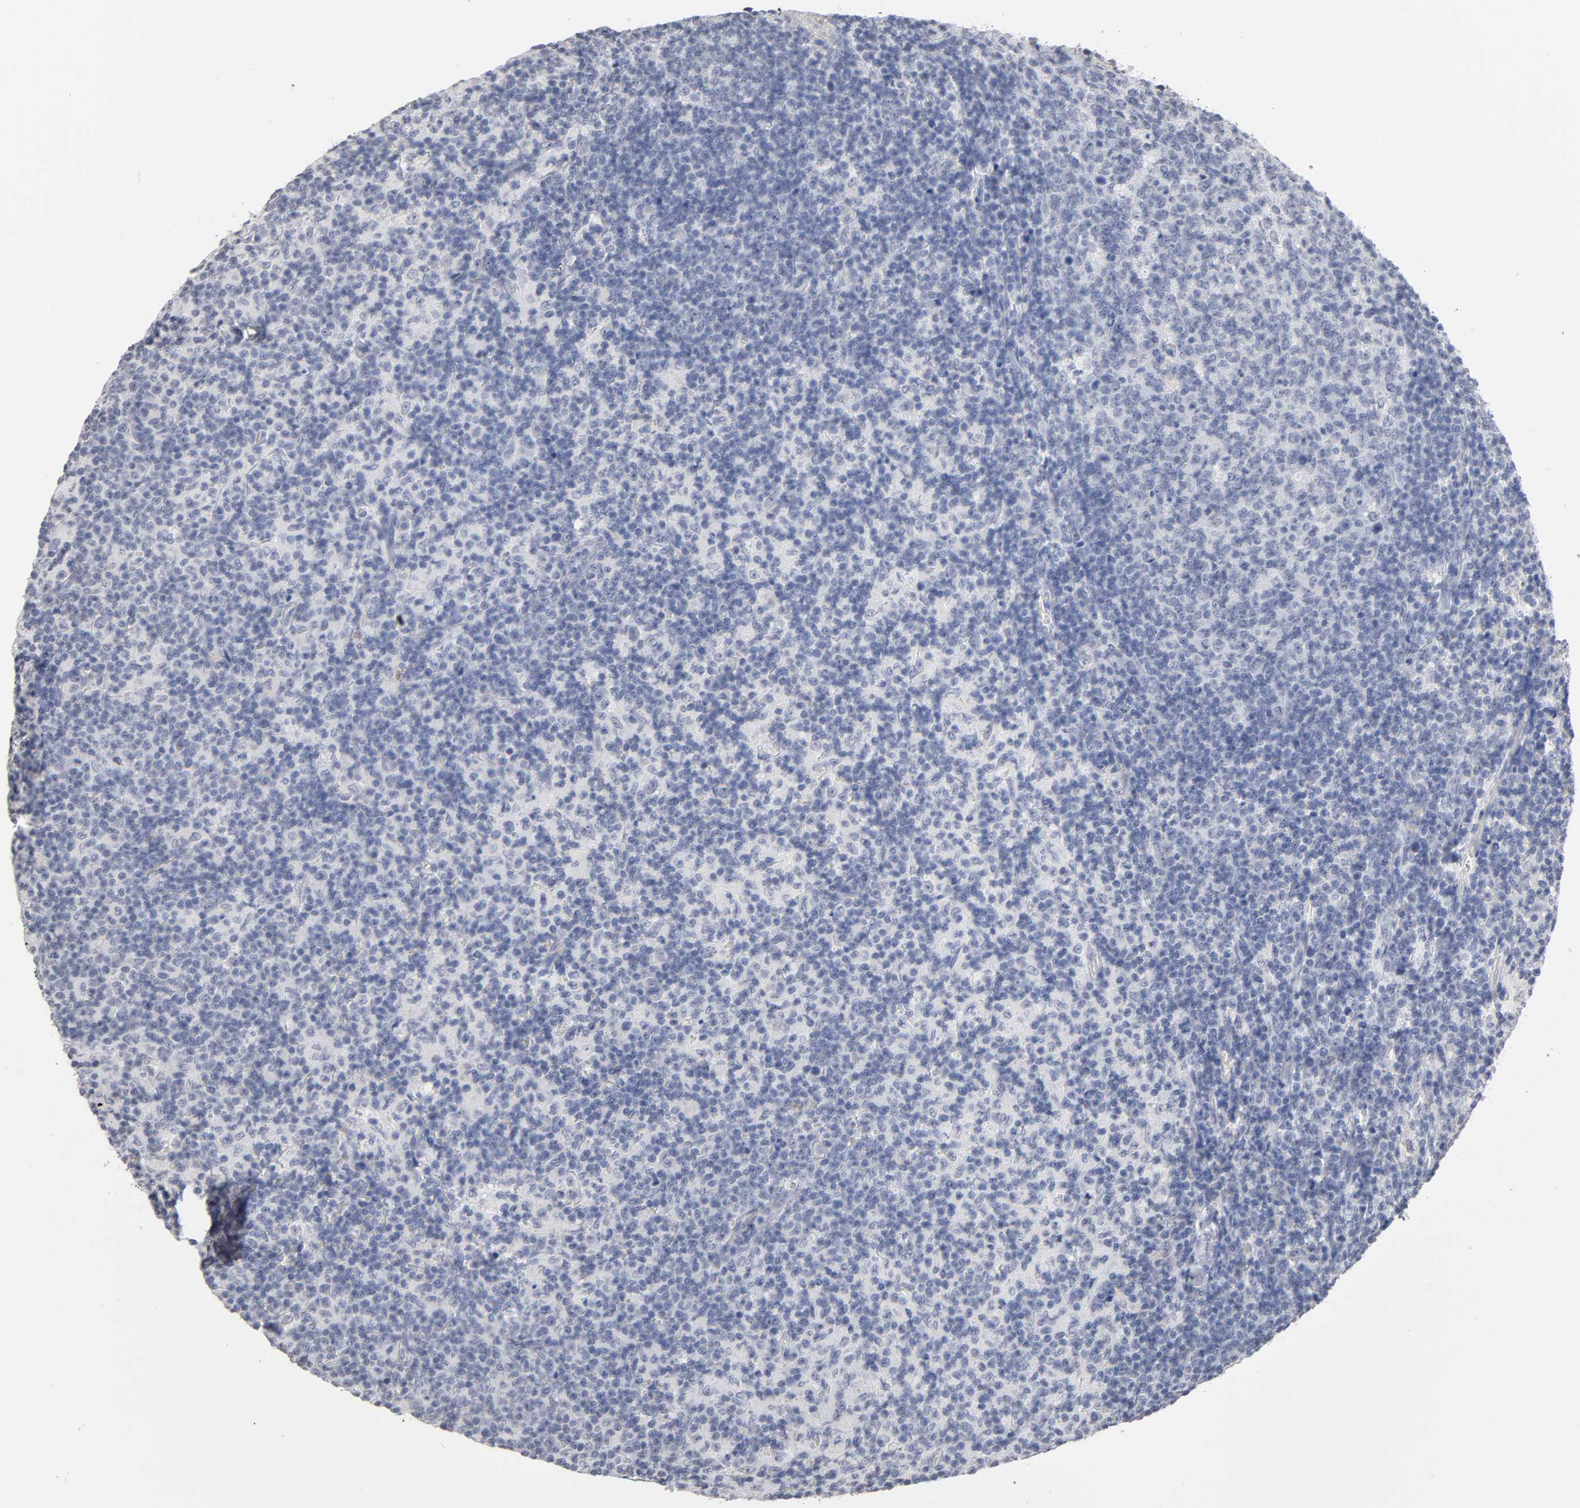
{"staining": {"intensity": "negative", "quantity": "none", "location": "none"}, "tissue": "lymph node", "cell_type": "Germinal center cells", "image_type": "normal", "snomed": [{"axis": "morphology", "description": "Normal tissue, NOS"}, {"axis": "morphology", "description": "Inflammation, NOS"}, {"axis": "topography", "description": "Lymph node"}], "caption": "This is a histopathology image of IHC staining of normal lymph node, which shows no expression in germinal center cells.", "gene": "CRABP2", "patient": {"sex": "male", "age": 55}}